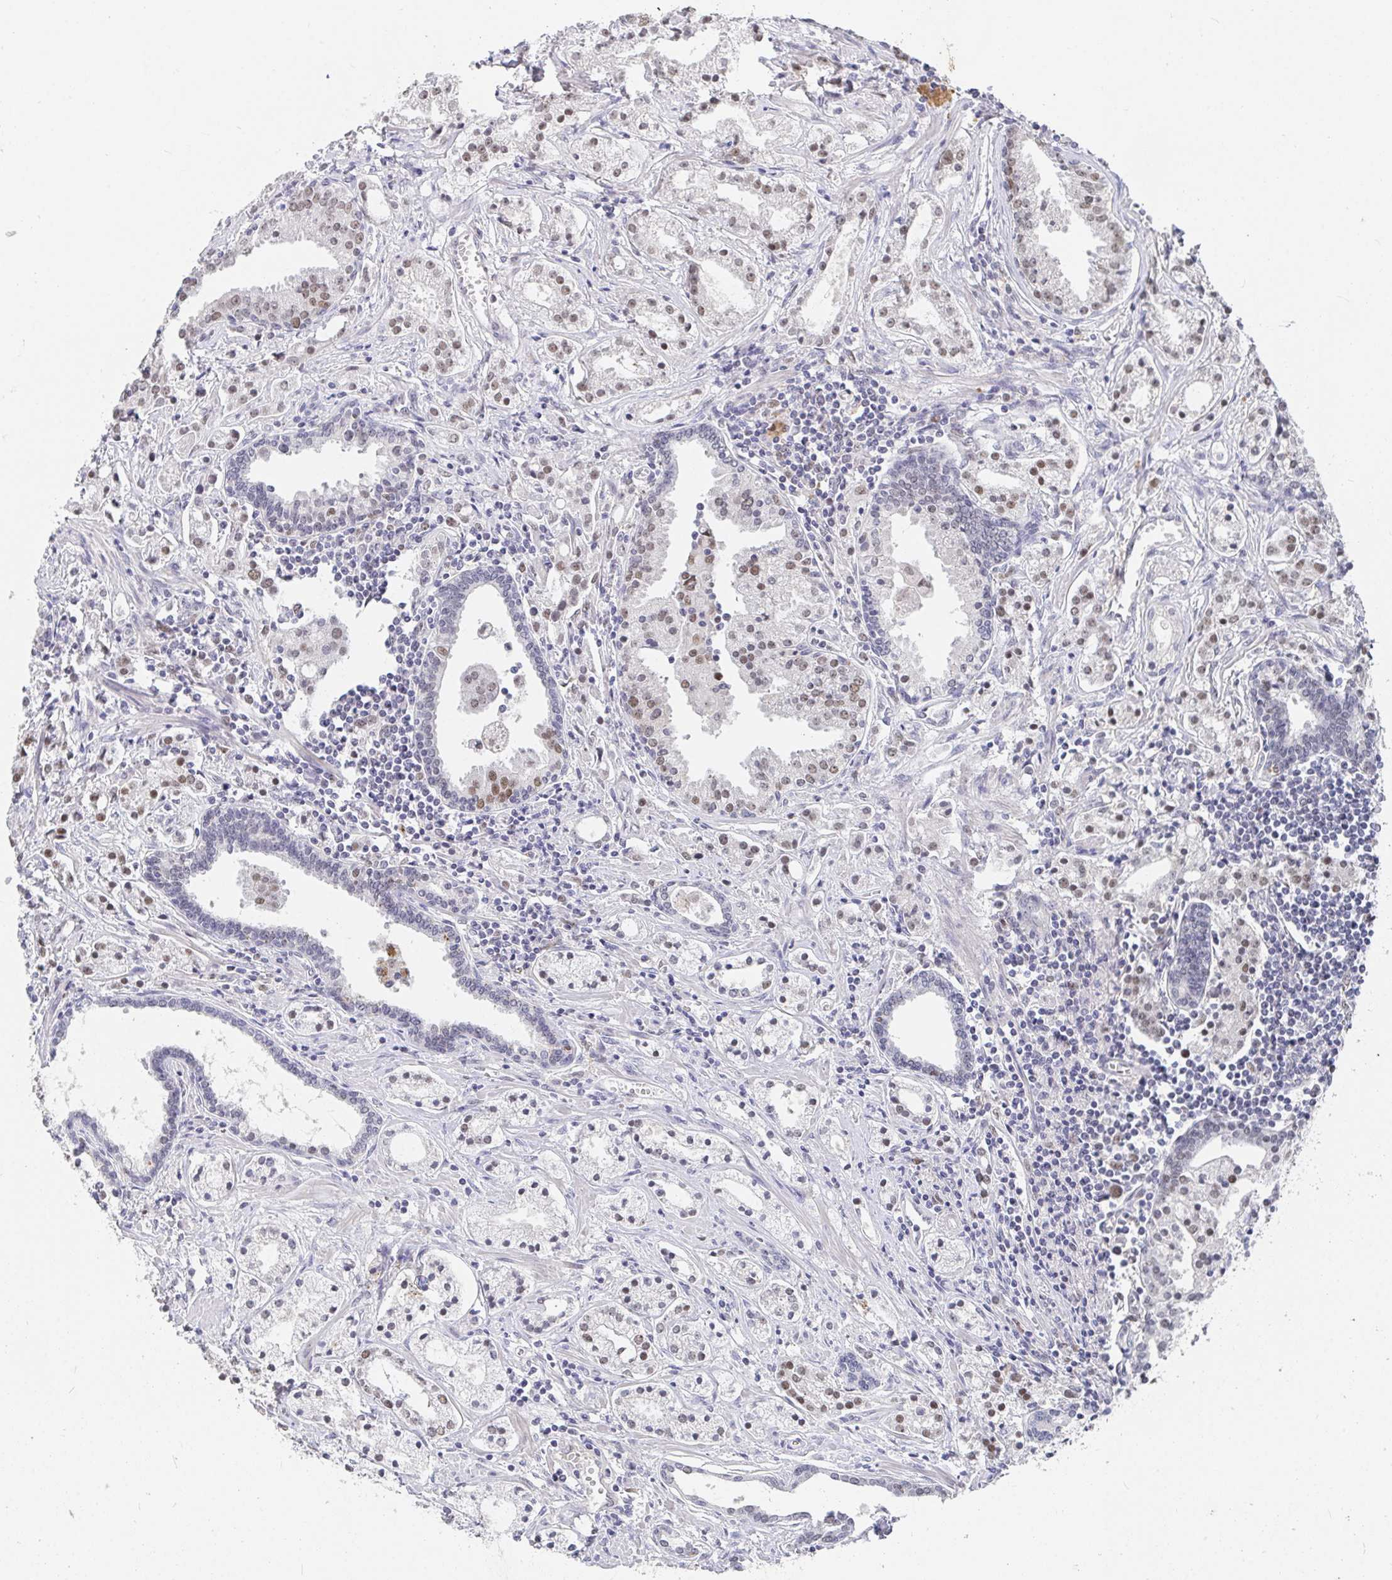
{"staining": {"intensity": "weak", "quantity": "25%-75%", "location": "nuclear"}, "tissue": "prostate cancer", "cell_type": "Tumor cells", "image_type": "cancer", "snomed": [{"axis": "morphology", "description": "Adenocarcinoma, Medium grade"}, {"axis": "topography", "description": "Prostate"}], "caption": "IHC photomicrograph of neoplastic tissue: prostate cancer (adenocarcinoma (medium-grade)) stained using immunohistochemistry exhibits low levels of weak protein expression localized specifically in the nuclear of tumor cells, appearing as a nuclear brown color.", "gene": "RCOR1", "patient": {"sex": "male", "age": 57}}